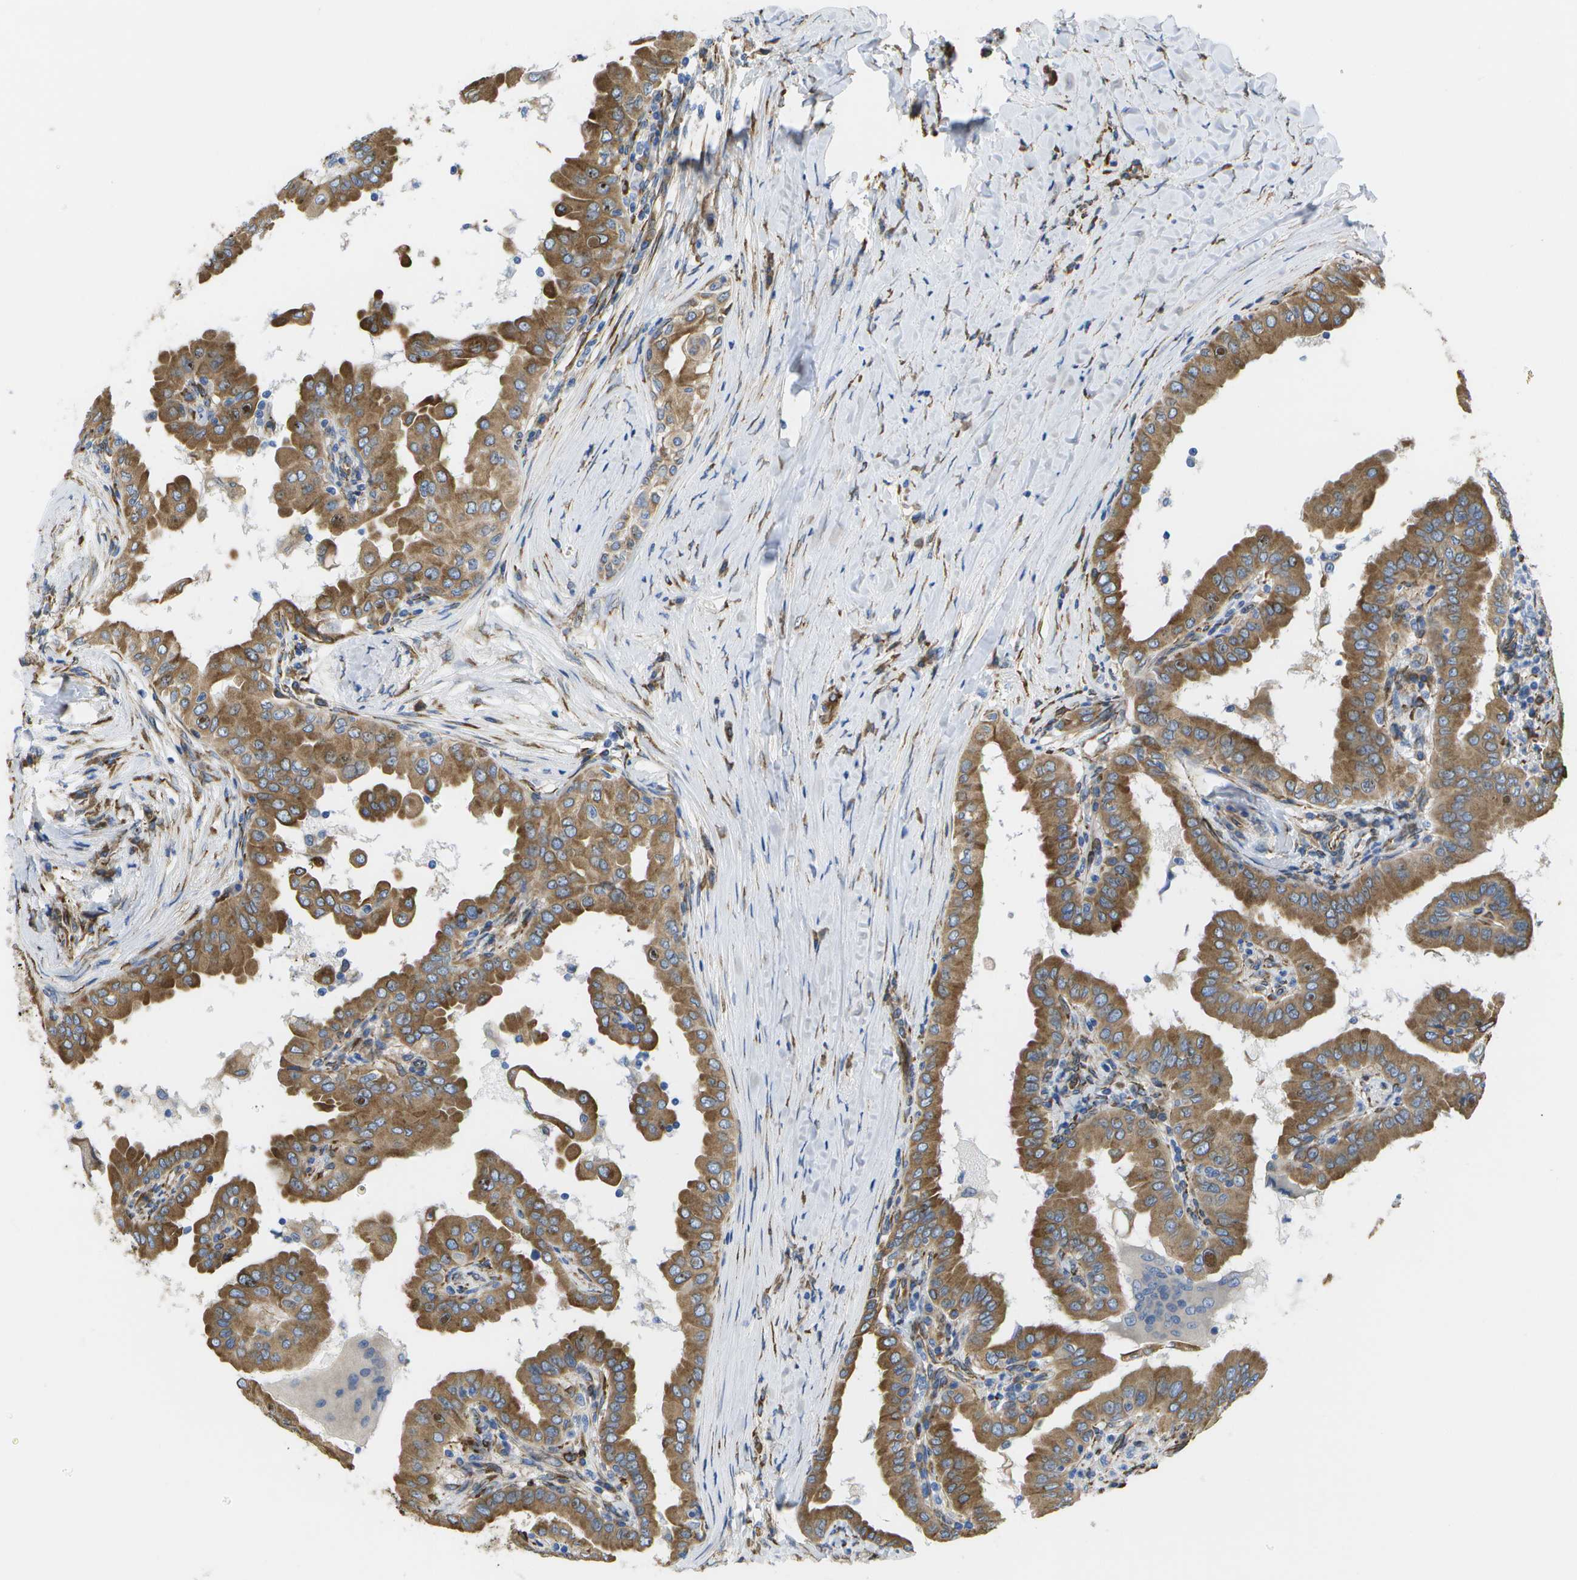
{"staining": {"intensity": "moderate", "quantity": ">75%", "location": "cytoplasmic/membranous"}, "tissue": "thyroid cancer", "cell_type": "Tumor cells", "image_type": "cancer", "snomed": [{"axis": "morphology", "description": "Papillary adenocarcinoma, NOS"}, {"axis": "topography", "description": "Thyroid gland"}], "caption": "Moderate cytoplasmic/membranous positivity is present in approximately >75% of tumor cells in thyroid cancer.", "gene": "ZDHHC17", "patient": {"sex": "male", "age": 33}}